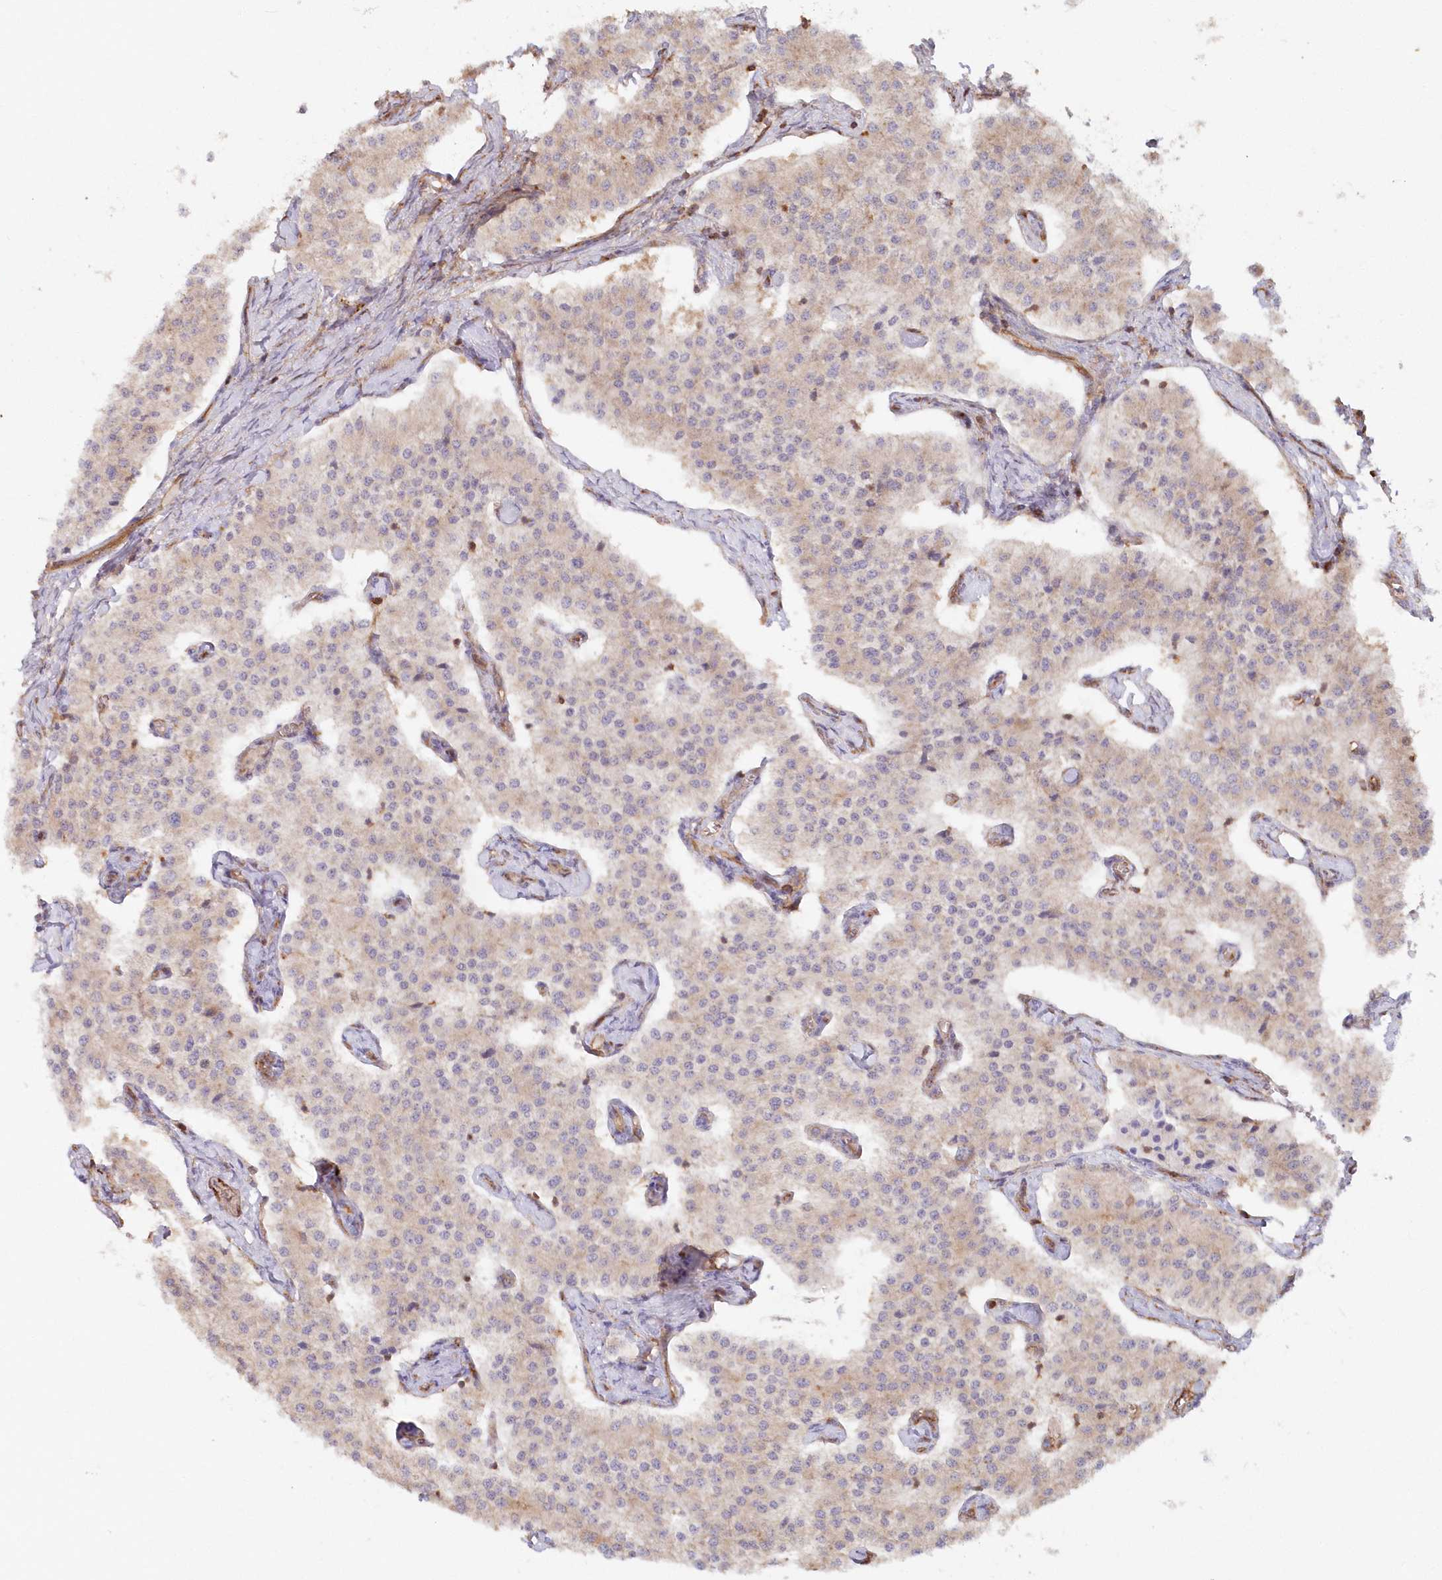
{"staining": {"intensity": "weak", "quantity": "<25%", "location": "cytoplasmic/membranous"}, "tissue": "carcinoid", "cell_type": "Tumor cells", "image_type": "cancer", "snomed": [{"axis": "morphology", "description": "Carcinoid, malignant, NOS"}, {"axis": "topography", "description": "Colon"}], "caption": "Tumor cells show no significant staining in carcinoid.", "gene": "GBE1", "patient": {"sex": "female", "age": 52}}